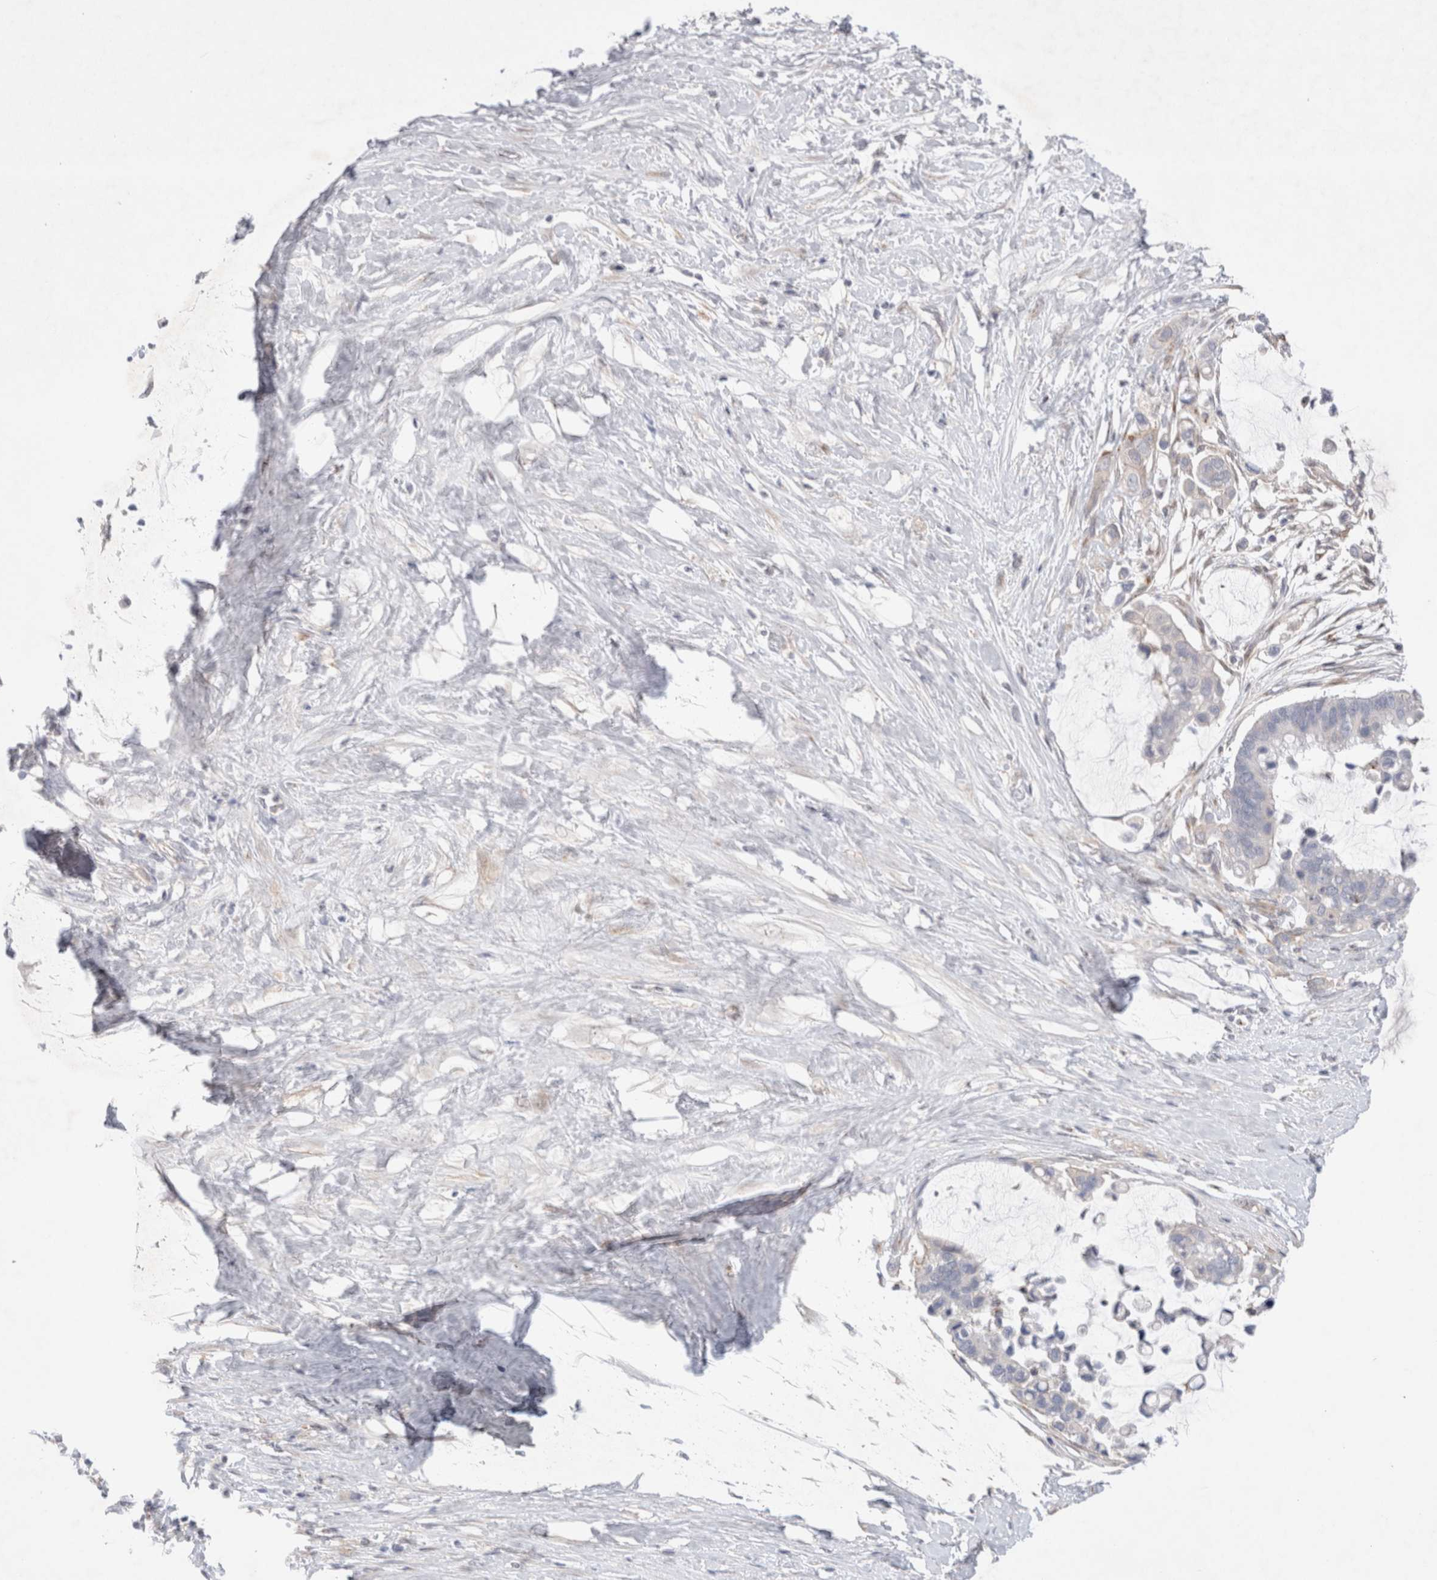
{"staining": {"intensity": "negative", "quantity": "none", "location": "none"}, "tissue": "pancreatic cancer", "cell_type": "Tumor cells", "image_type": "cancer", "snomed": [{"axis": "morphology", "description": "Adenocarcinoma, NOS"}, {"axis": "topography", "description": "Pancreas"}], "caption": "Tumor cells are negative for brown protein staining in pancreatic cancer. (DAB (3,3'-diaminobenzidine) IHC, high magnification).", "gene": "BICD2", "patient": {"sex": "male", "age": 41}}